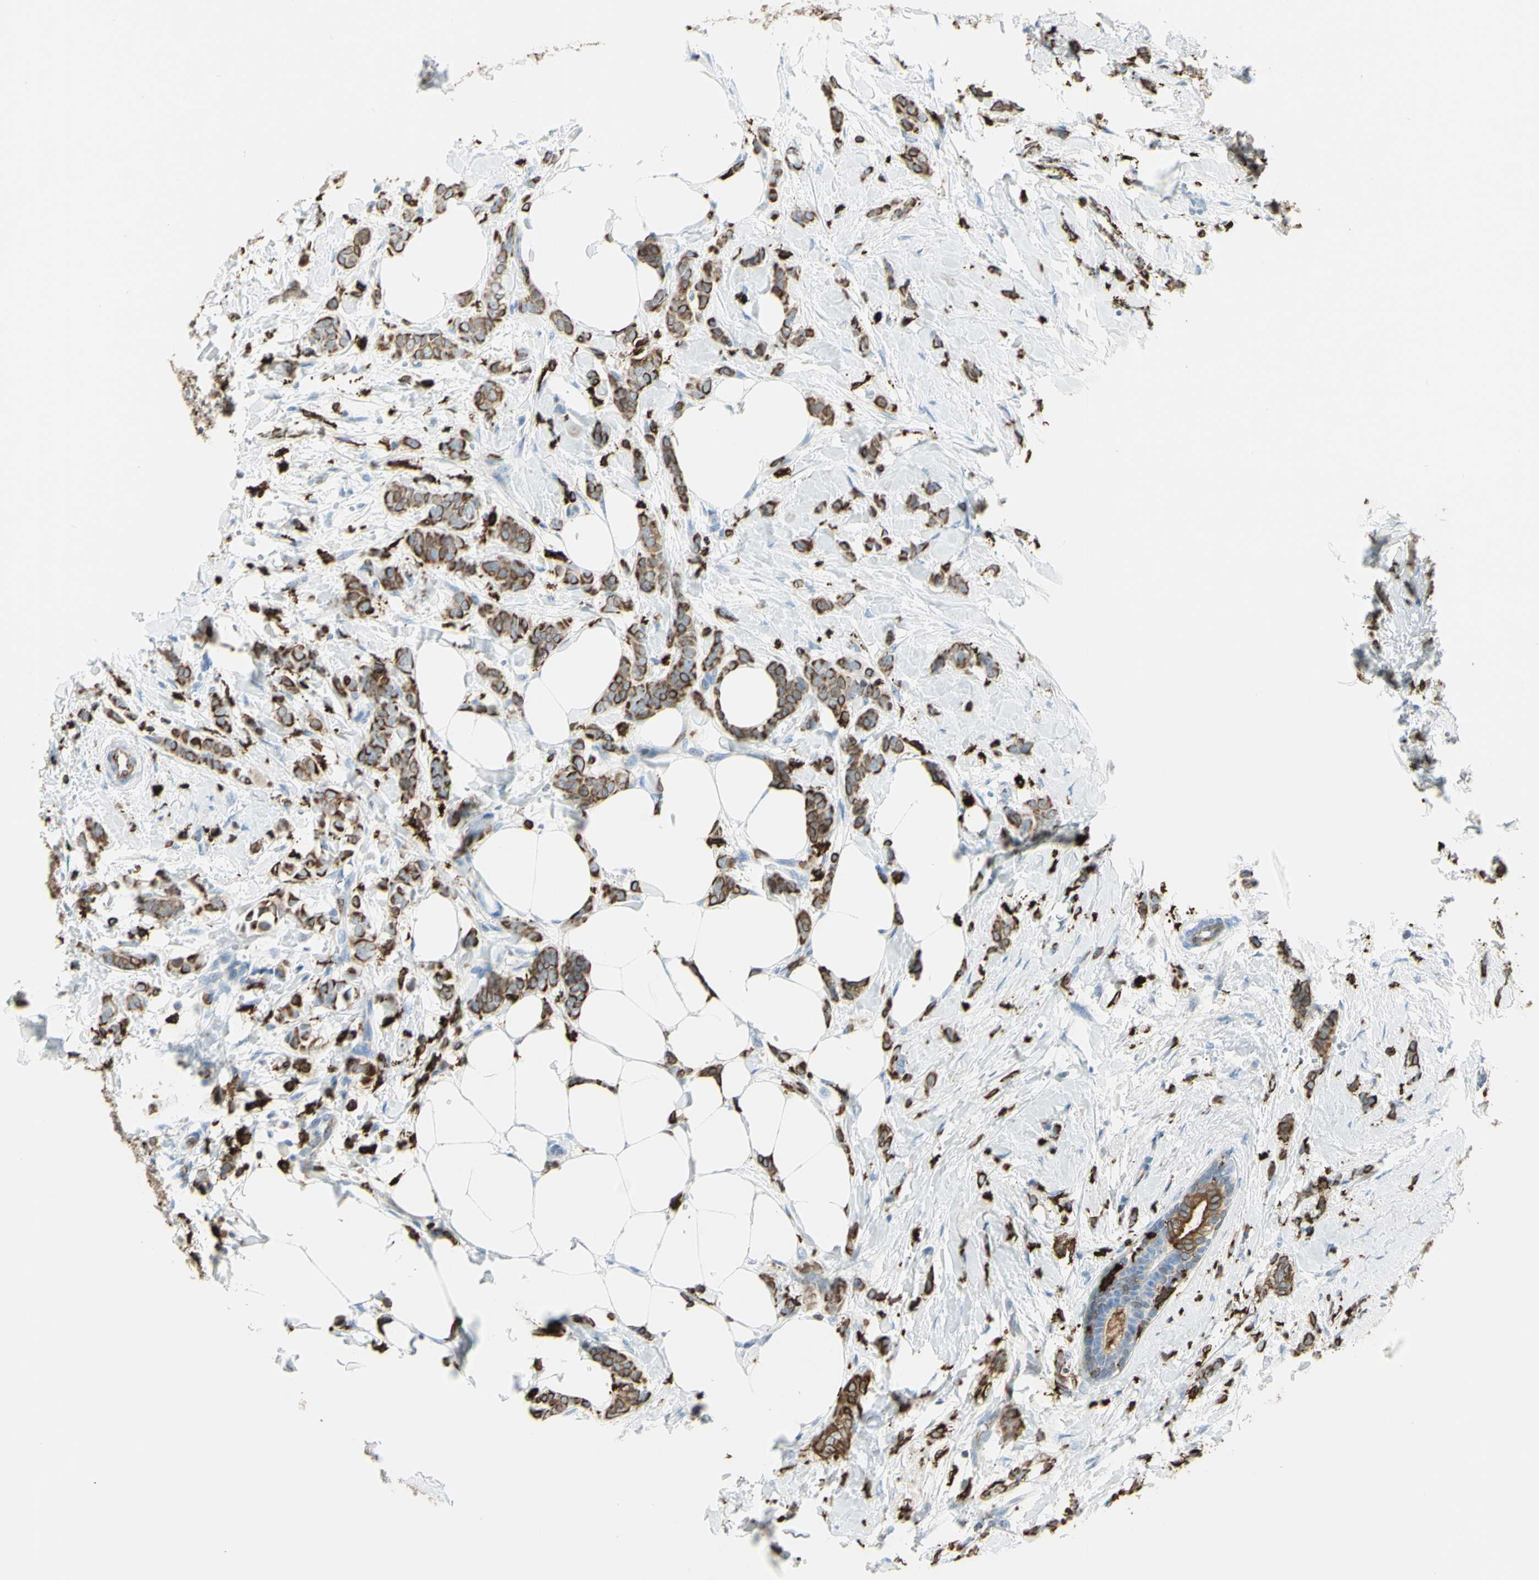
{"staining": {"intensity": "moderate", "quantity": ">75%", "location": "cytoplasmic/membranous"}, "tissue": "breast cancer", "cell_type": "Tumor cells", "image_type": "cancer", "snomed": [{"axis": "morphology", "description": "Lobular carcinoma, in situ"}, {"axis": "morphology", "description": "Lobular carcinoma"}, {"axis": "topography", "description": "Breast"}], "caption": "A micrograph showing moderate cytoplasmic/membranous positivity in about >75% of tumor cells in breast cancer, as visualized by brown immunohistochemical staining.", "gene": "CD74", "patient": {"sex": "female", "age": 41}}